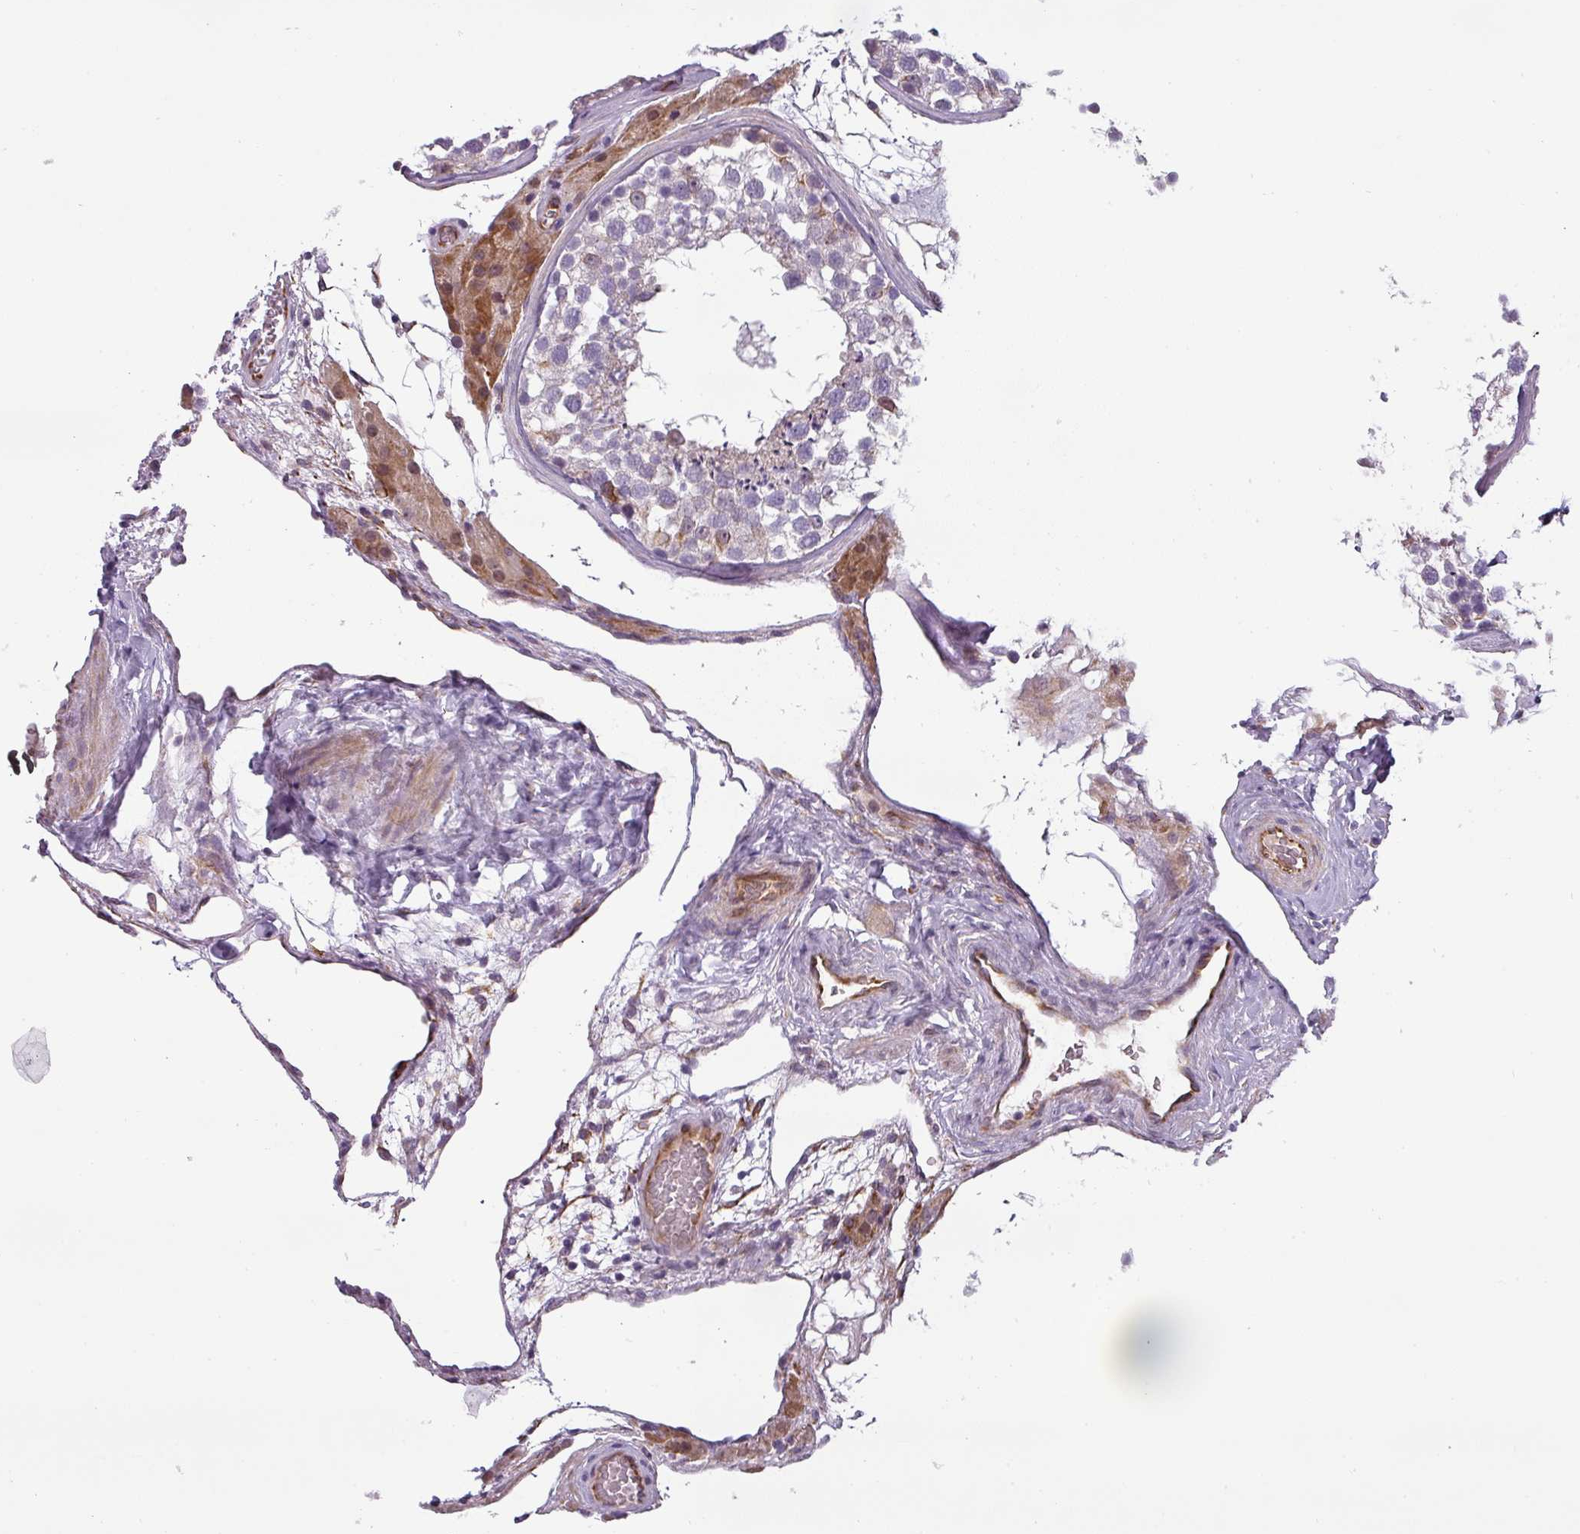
{"staining": {"intensity": "moderate", "quantity": "<25%", "location": "cytoplasmic/membranous"}, "tissue": "testis", "cell_type": "Cells in seminiferous ducts", "image_type": "normal", "snomed": [{"axis": "morphology", "description": "Normal tissue, NOS"}, {"axis": "topography", "description": "Testis"}], "caption": "This photomicrograph shows immunohistochemistry (IHC) staining of benign testis, with low moderate cytoplasmic/membranous expression in approximately <25% of cells in seminiferous ducts.", "gene": "CHRDL1", "patient": {"sex": "male", "age": 46}}